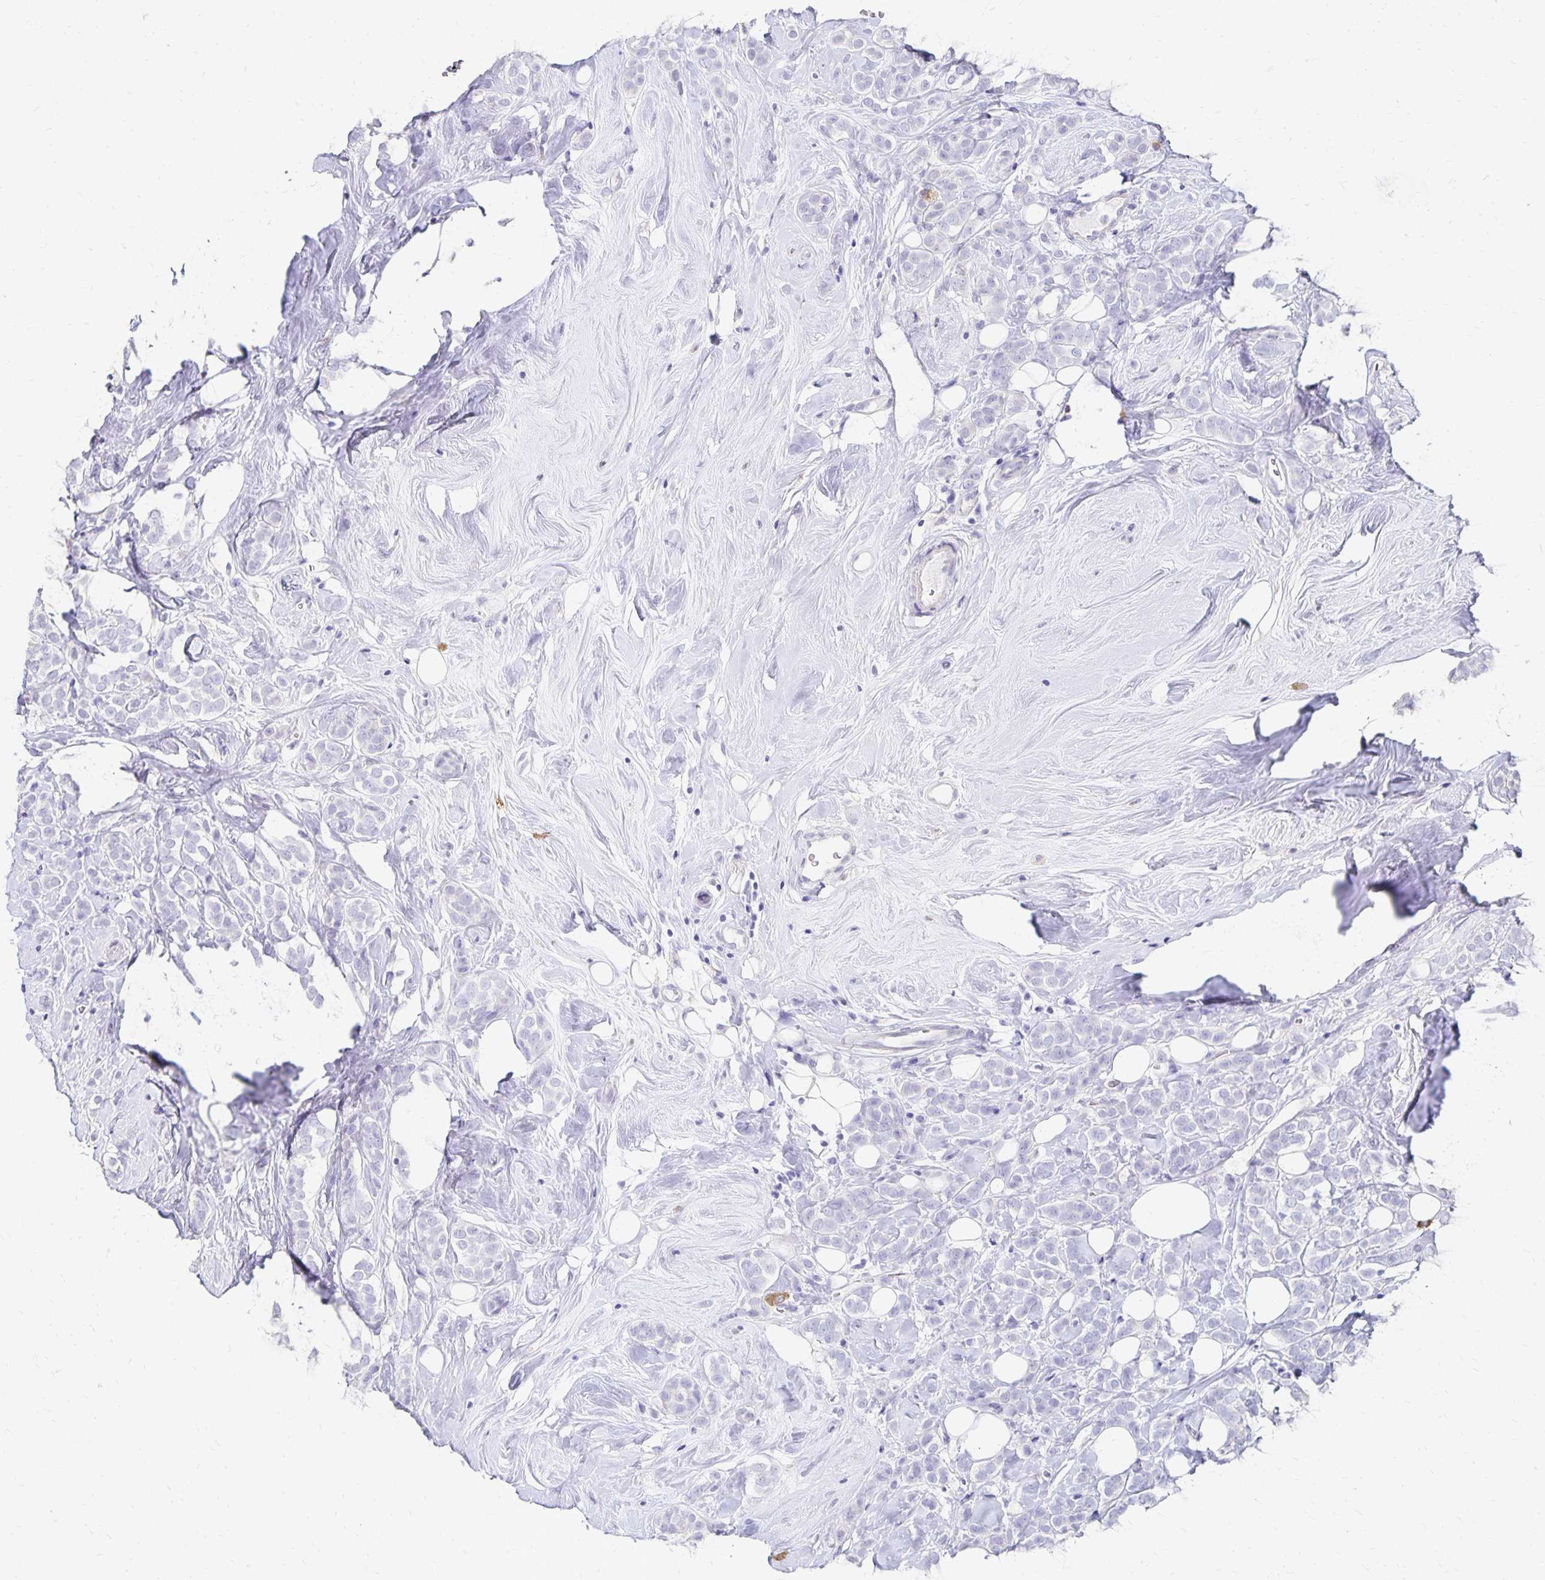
{"staining": {"intensity": "negative", "quantity": "none", "location": "none"}, "tissue": "breast cancer", "cell_type": "Tumor cells", "image_type": "cancer", "snomed": [{"axis": "morphology", "description": "Lobular carcinoma"}, {"axis": "topography", "description": "Breast"}], "caption": "An IHC micrograph of lobular carcinoma (breast) is shown. There is no staining in tumor cells of lobular carcinoma (breast). (DAB immunohistochemistry (IHC) visualized using brightfield microscopy, high magnification).", "gene": "DYNLT4", "patient": {"sex": "female", "age": 49}}